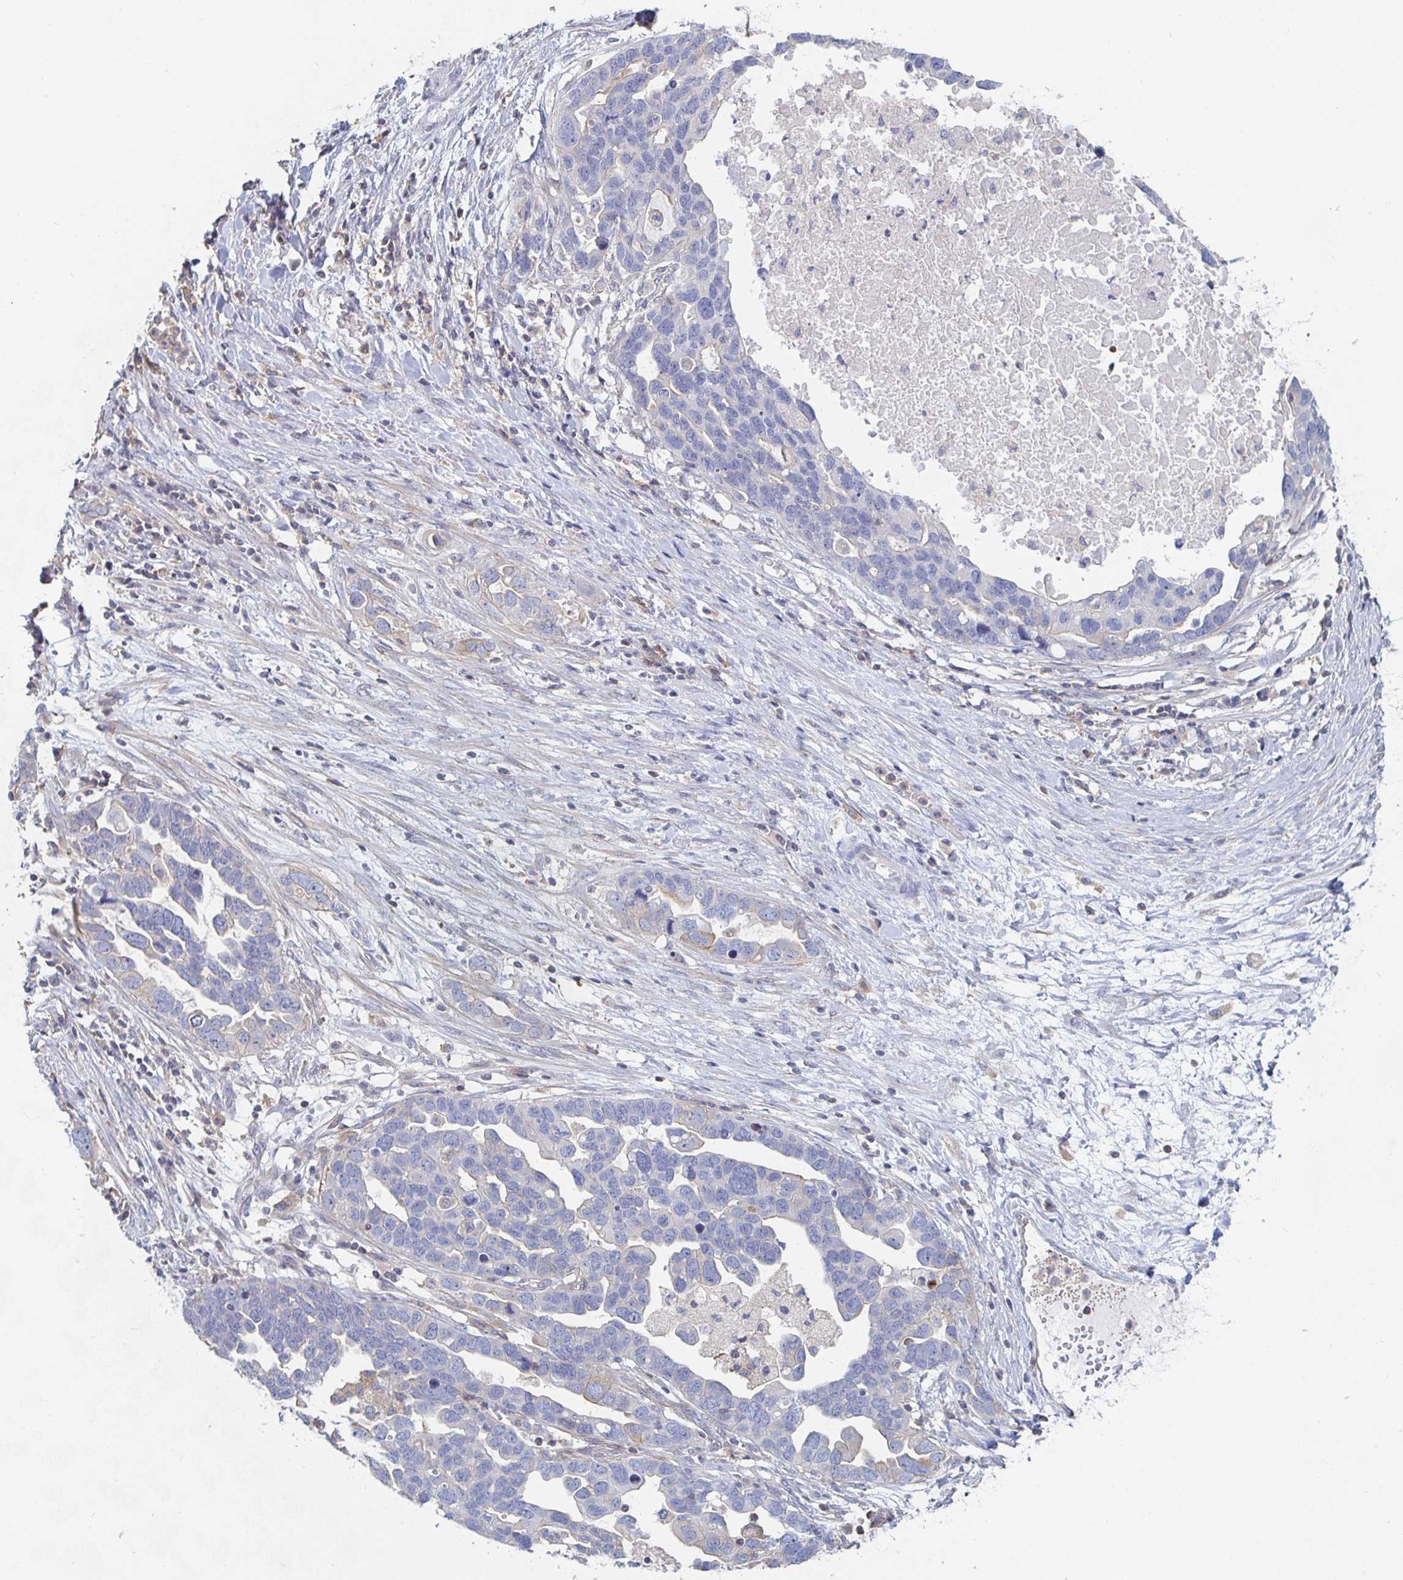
{"staining": {"intensity": "weak", "quantity": "<25%", "location": "cytoplasmic/membranous"}, "tissue": "ovarian cancer", "cell_type": "Tumor cells", "image_type": "cancer", "snomed": [{"axis": "morphology", "description": "Cystadenocarcinoma, serous, NOS"}, {"axis": "topography", "description": "Ovary"}], "caption": "There is no significant expression in tumor cells of serous cystadenocarcinoma (ovarian).", "gene": "PIK3CD", "patient": {"sex": "female", "age": 54}}